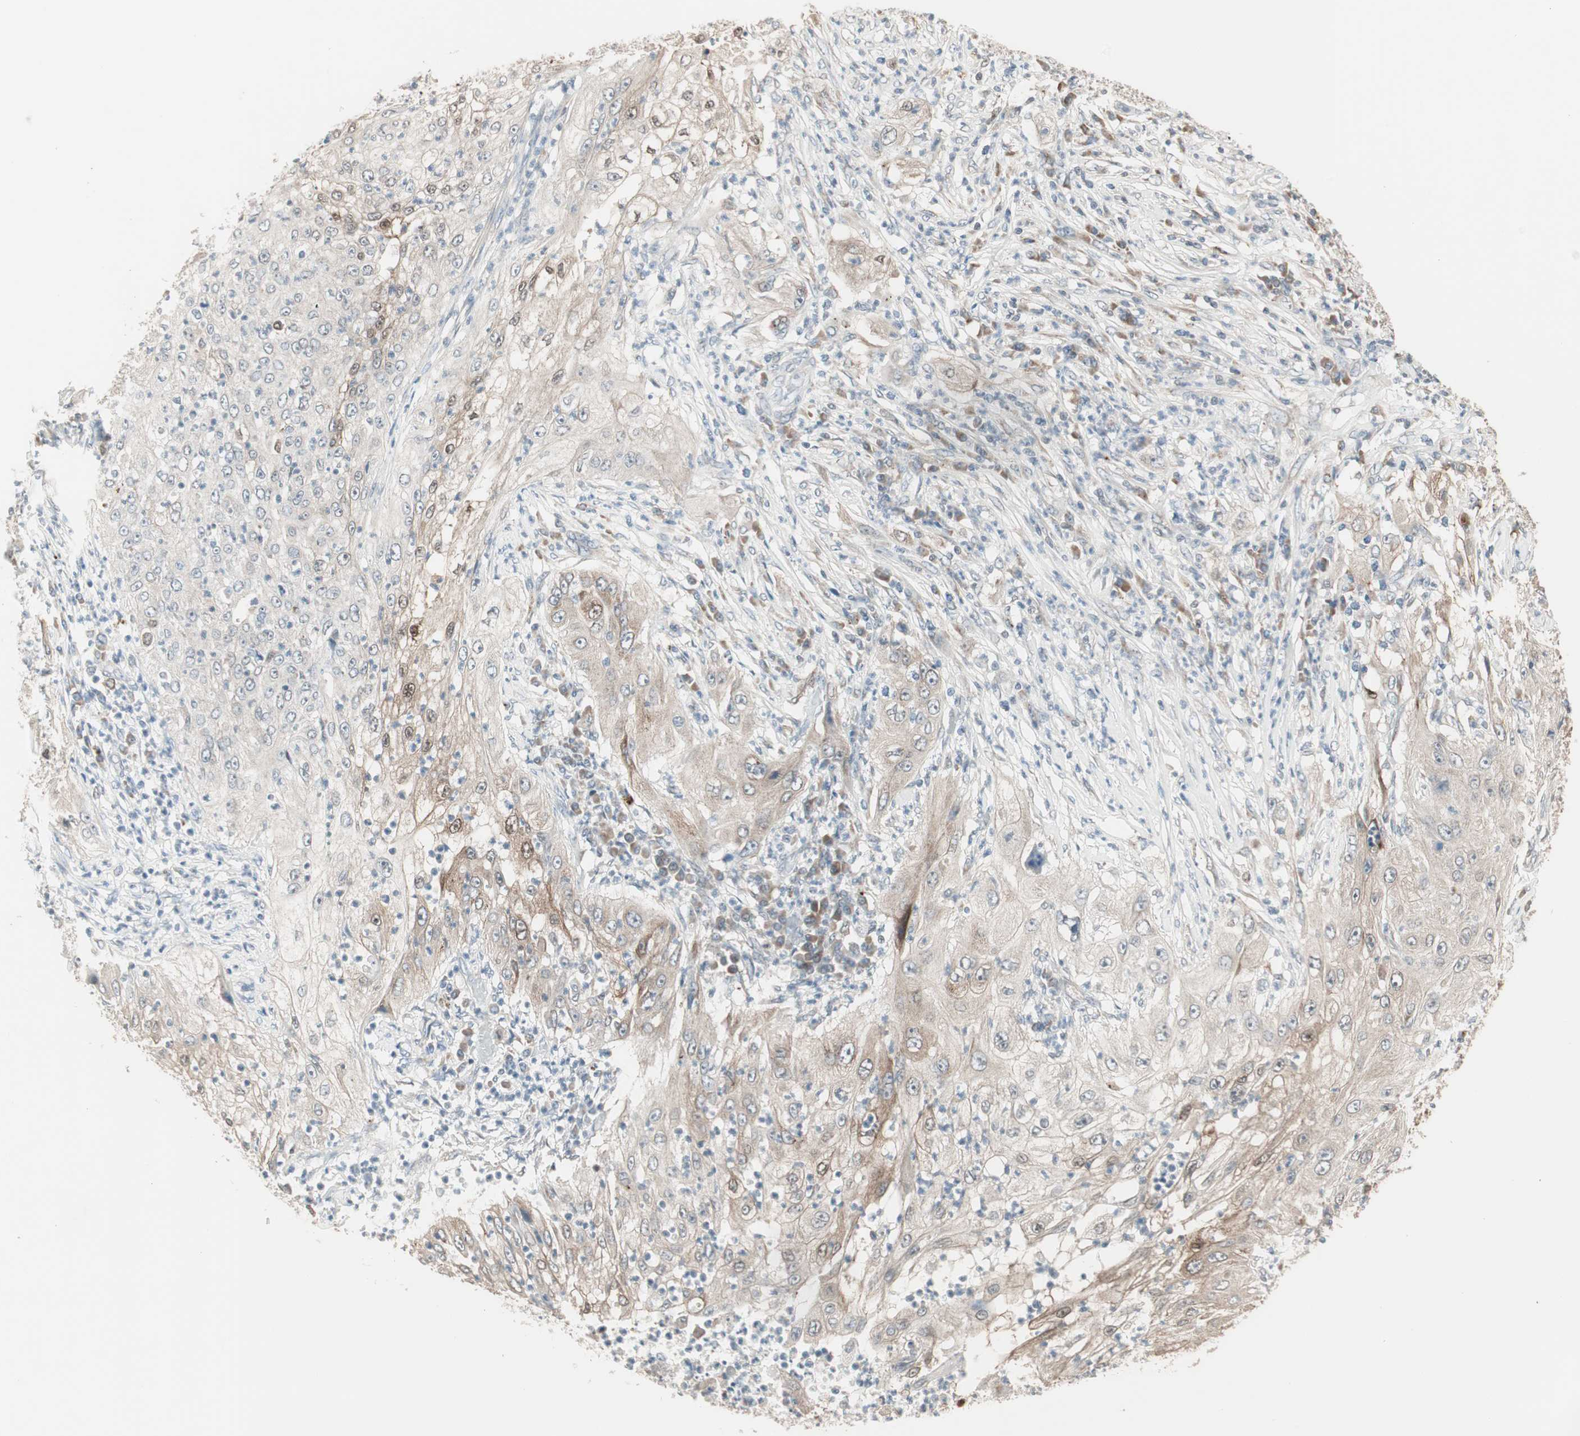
{"staining": {"intensity": "moderate", "quantity": "25%-75%", "location": "cytoplasmic/membranous,nuclear"}, "tissue": "lung cancer", "cell_type": "Tumor cells", "image_type": "cancer", "snomed": [{"axis": "morphology", "description": "Inflammation, NOS"}, {"axis": "morphology", "description": "Squamous cell carcinoma, NOS"}, {"axis": "topography", "description": "Lymph node"}, {"axis": "topography", "description": "Soft tissue"}, {"axis": "topography", "description": "Lung"}], "caption": "IHC (DAB) staining of lung cancer (squamous cell carcinoma) displays moderate cytoplasmic/membranous and nuclear protein staining in approximately 25%-75% of tumor cells. The protein is shown in brown color, while the nuclei are stained blue.", "gene": "PDZK1", "patient": {"sex": "male", "age": 66}}